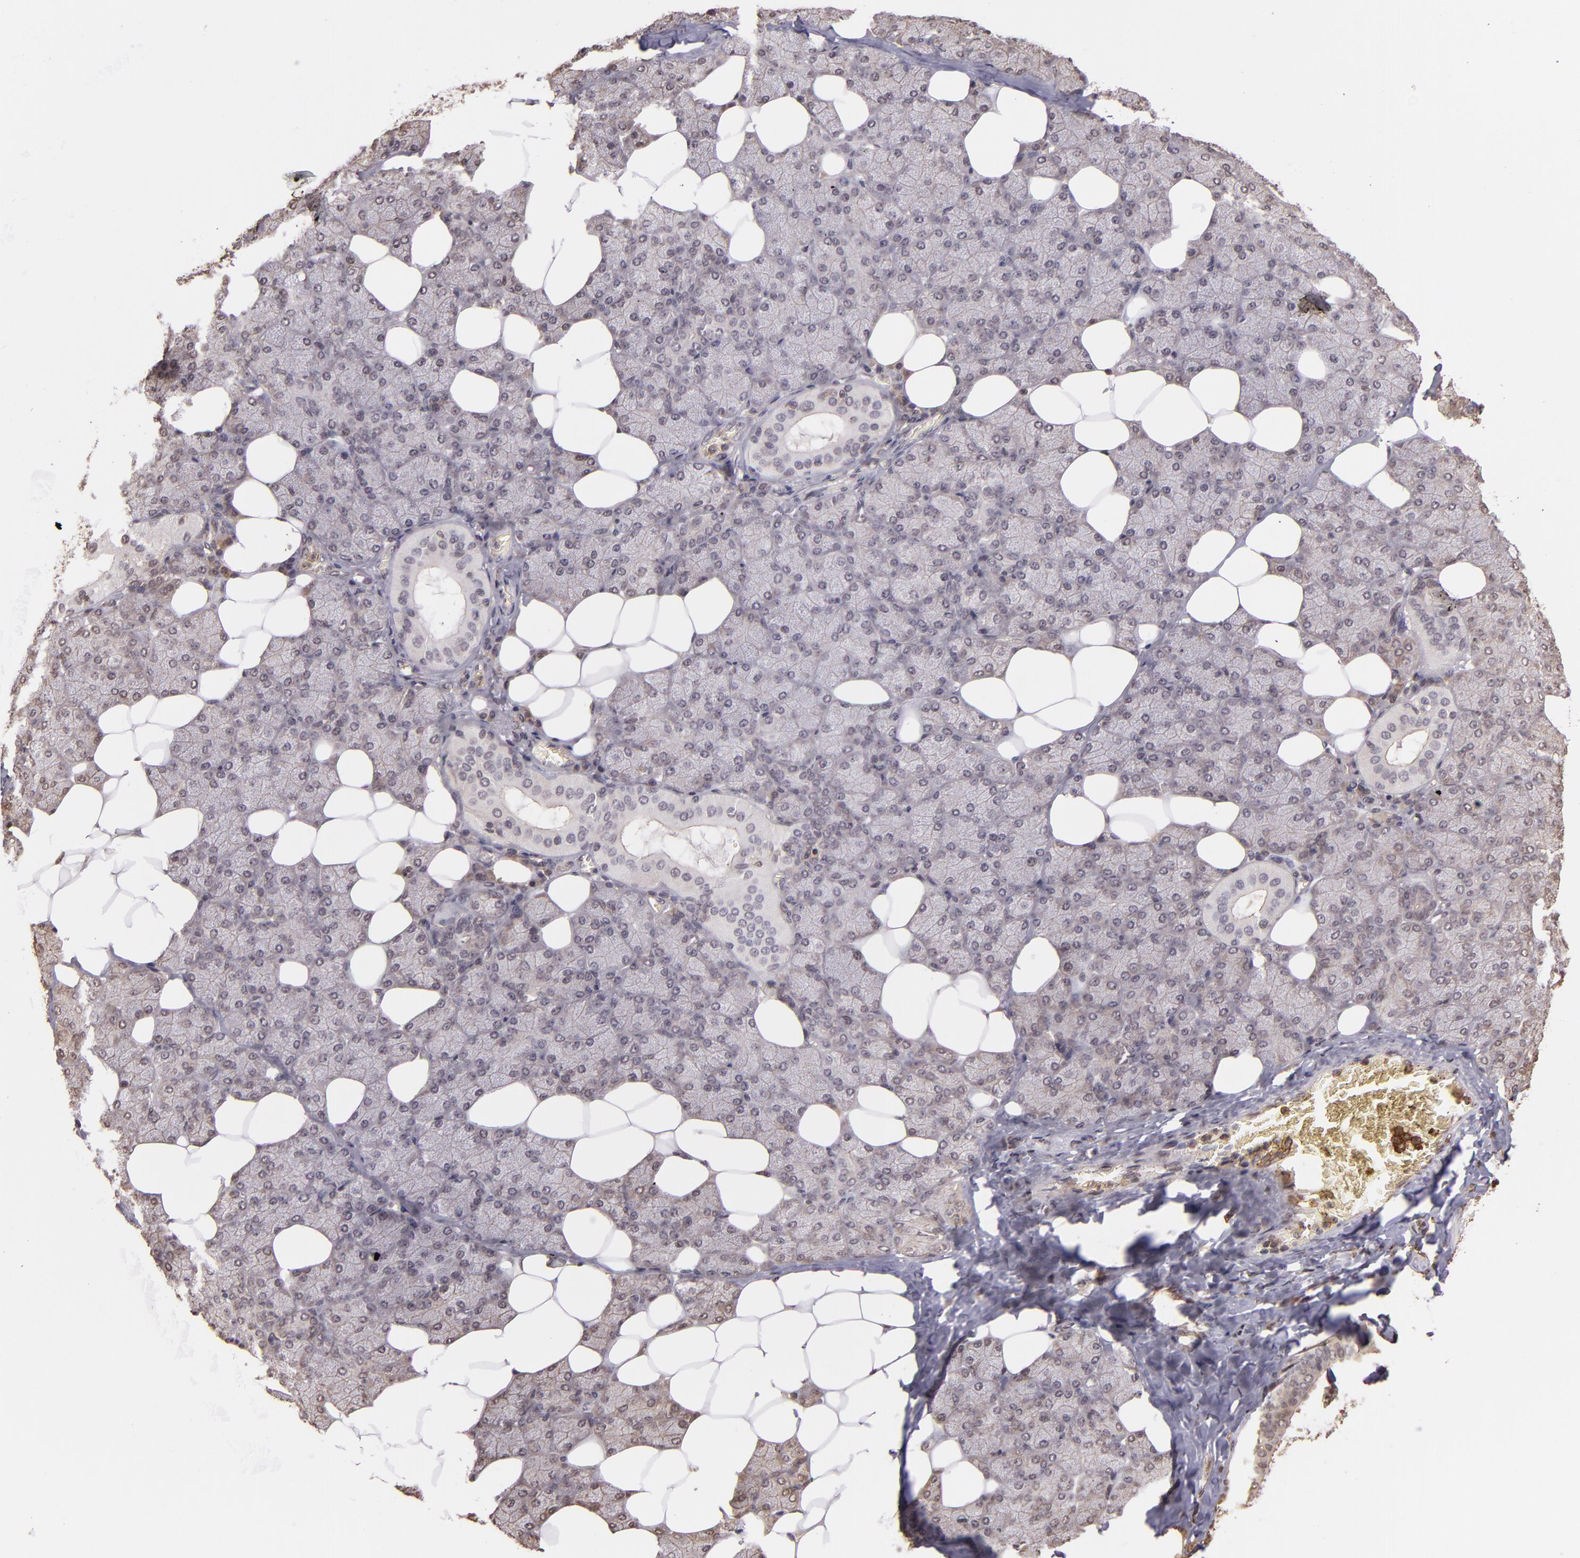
{"staining": {"intensity": "negative", "quantity": "none", "location": "none"}, "tissue": "salivary gland", "cell_type": "Glandular cells", "image_type": "normal", "snomed": [{"axis": "morphology", "description": "Normal tissue, NOS"}, {"axis": "topography", "description": "Lymph node"}, {"axis": "topography", "description": "Salivary gland"}], "caption": "Immunohistochemistry image of unremarkable salivary gland: human salivary gland stained with DAB (3,3'-diaminobenzidine) shows no significant protein positivity in glandular cells. Nuclei are stained in blue.", "gene": "ARPC2", "patient": {"sex": "male", "age": 8}}